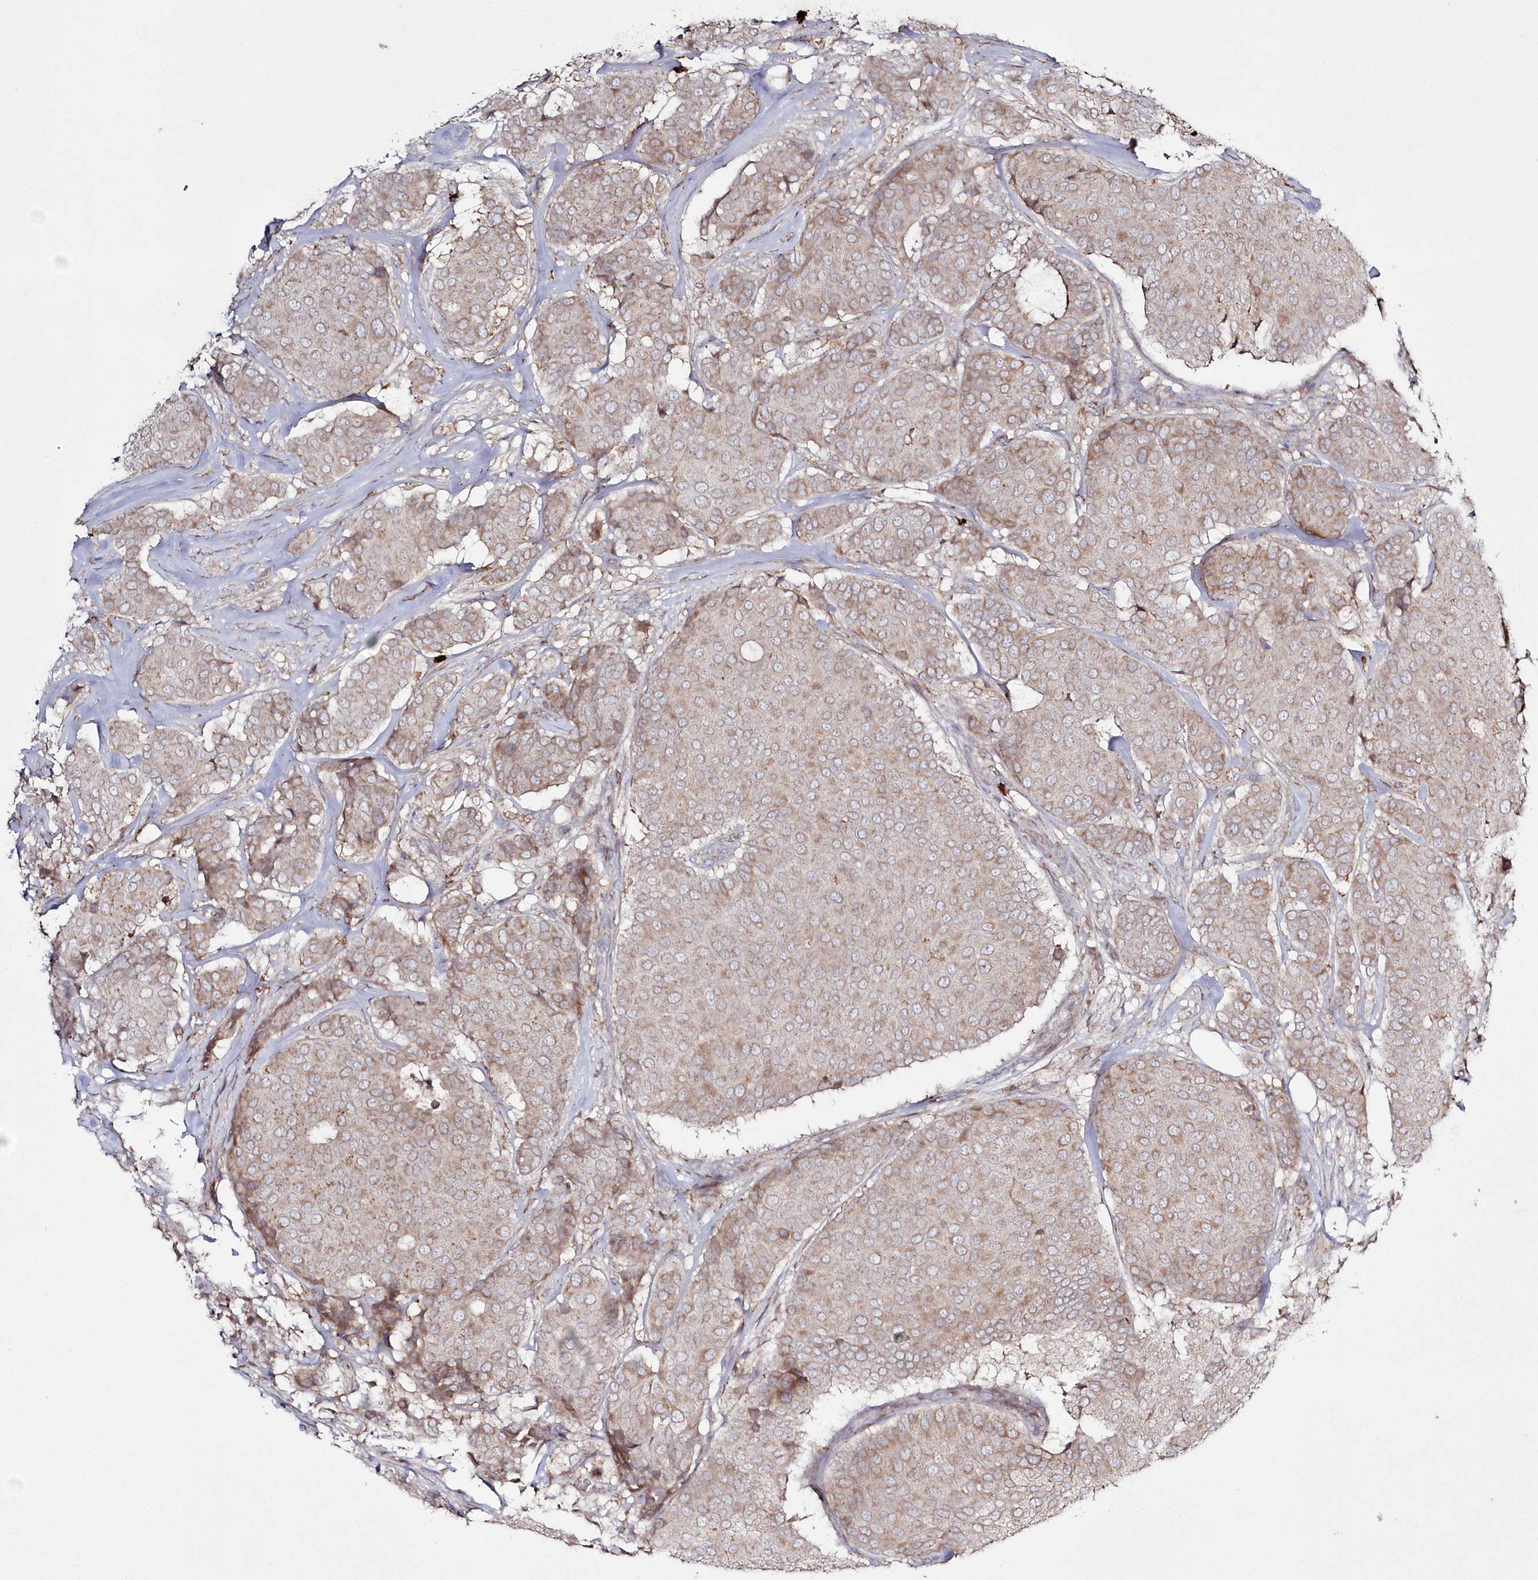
{"staining": {"intensity": "moderate", "quantity": "25%-75%", "location": "cytoplasmic/membranous"}, "tissue": "breast cancer", "cell_type": "Tumor cells", "image_type": "cancer", "snomed": [{"axis": "morphology", "description": "Duct carcinoma"}, {"axis": "topography", "description": "Breast"}], "caption": "Protein staining of breast cancer tissue exhibits moderate cytoplasmic/membranous staining in about 25%-75% of tumor cells.", "gene": "ARSB", "patient": {"sex": "female", "age": 75}}